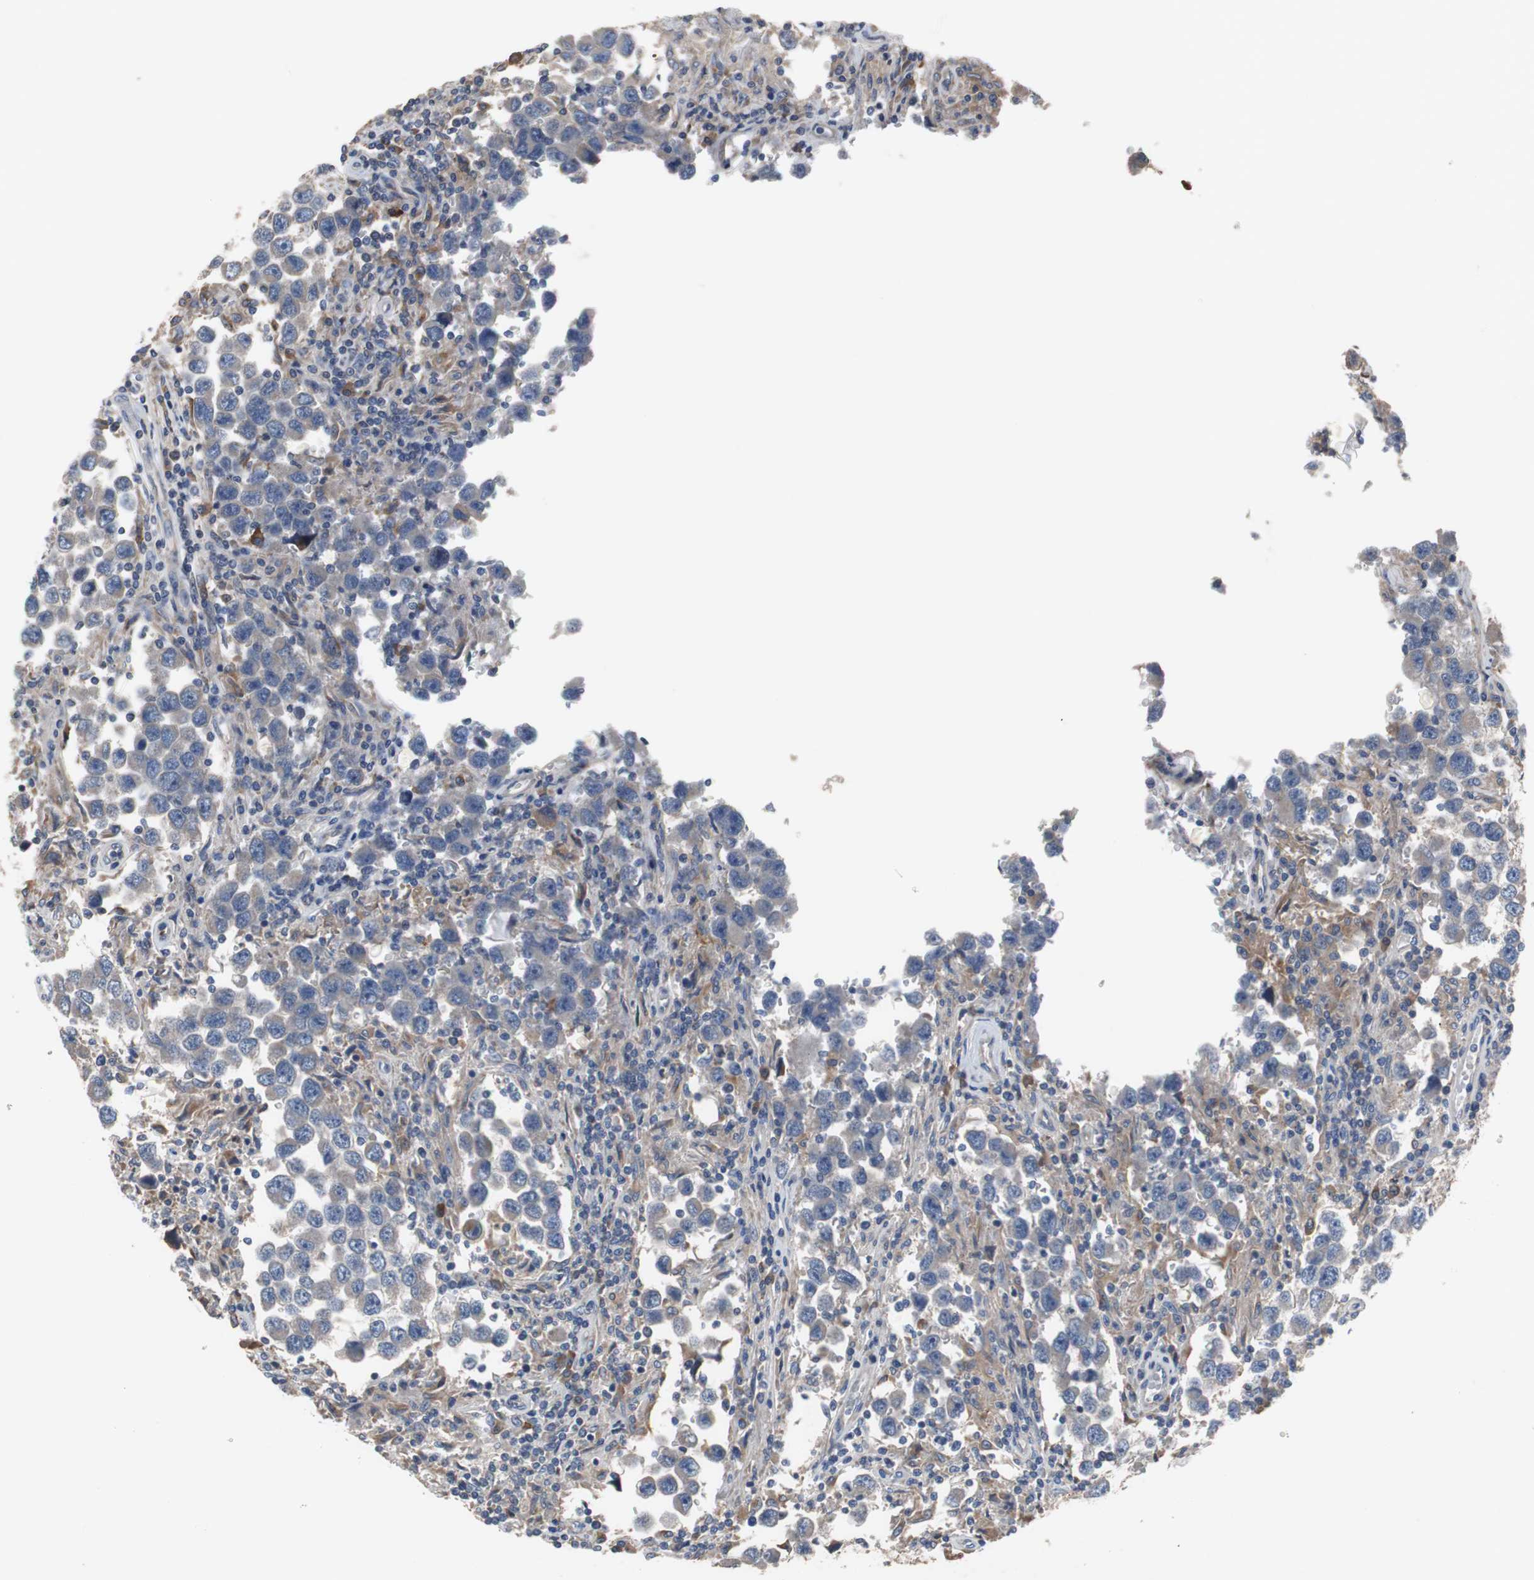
{"staining": {"intensity": "weak", "quantity": "25%-75%", "location": "cytoplasmic/membranous"}, "tissue": "testis cancer", "cell_type": "Tumor cells", "image_type": "cancer", "snomed": [{"axis": "morphology", "description": "Carcinoma, Embryonal, NOS"}, {"axis": "topography", "description": "Testis"}], "caption": "Approximately 25%-75% of tumor cells in testis cancer show weak cytoplasmic/membranous protein positivity as visualized by brown immunohistochemical staining.", "gene": "SORT1", "patient": {"sex": "male", "age": 21}}